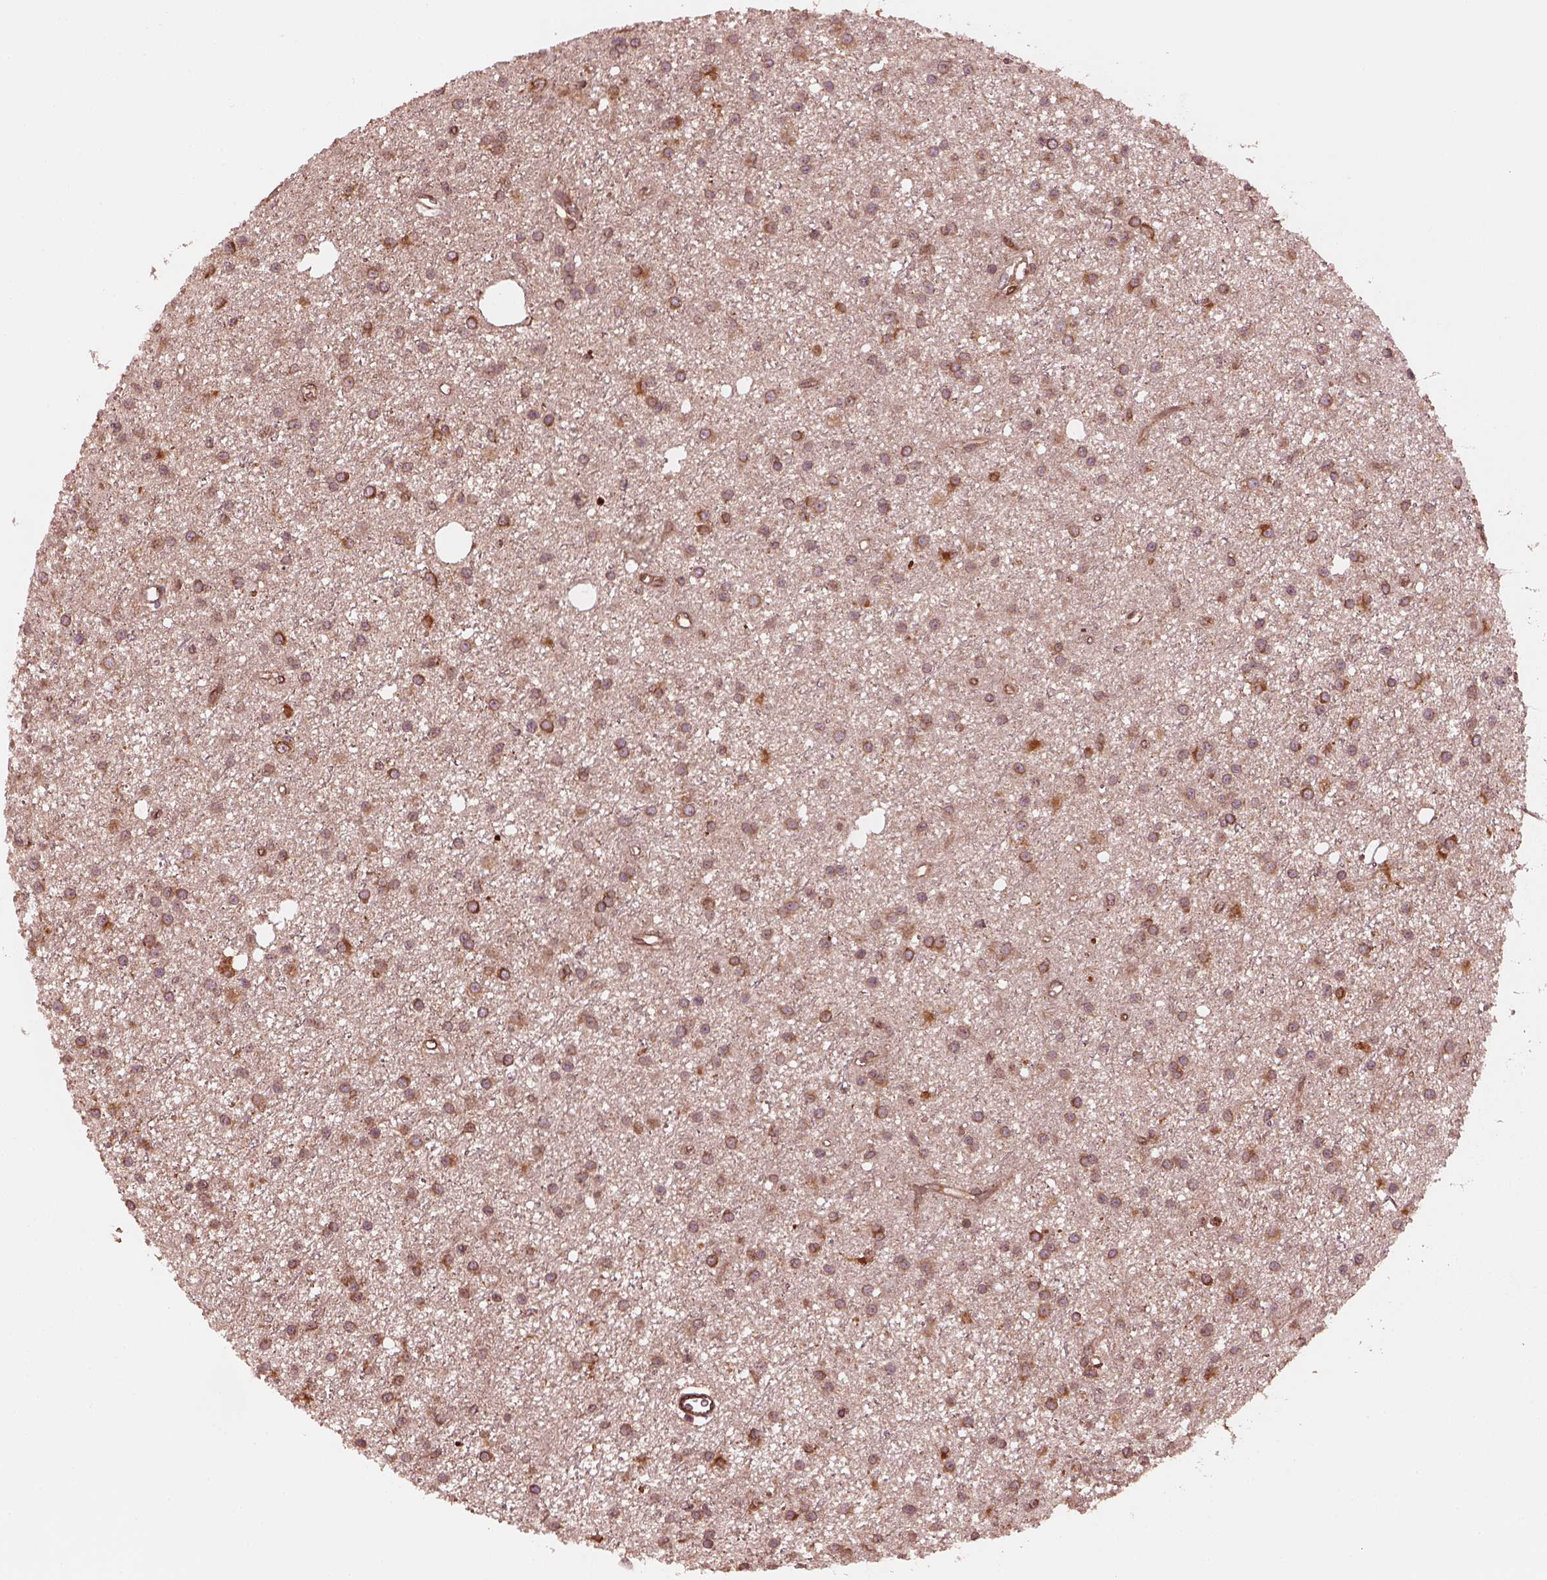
{"staining": {"intensity": "strong", "quantity": ">75%", "location": "cytoplasmic/membranous"}, "tissue": "glioma", "cell_type": "Tumor cells", "image_type": "cancer", "snomed": [{"axis": "morphology", "description": "Glioma, malignant, Low grade"}, {"axis": "topography", "description": "Brain"}], "caption": "Protein expression analysis of malignant glioma (low-grade) exhibits strong cytoplasmic/membranous staining in about >75% of tumor cells.", "gene": "AGPAT1", "patient": {"sex": "male", "age": 27}}